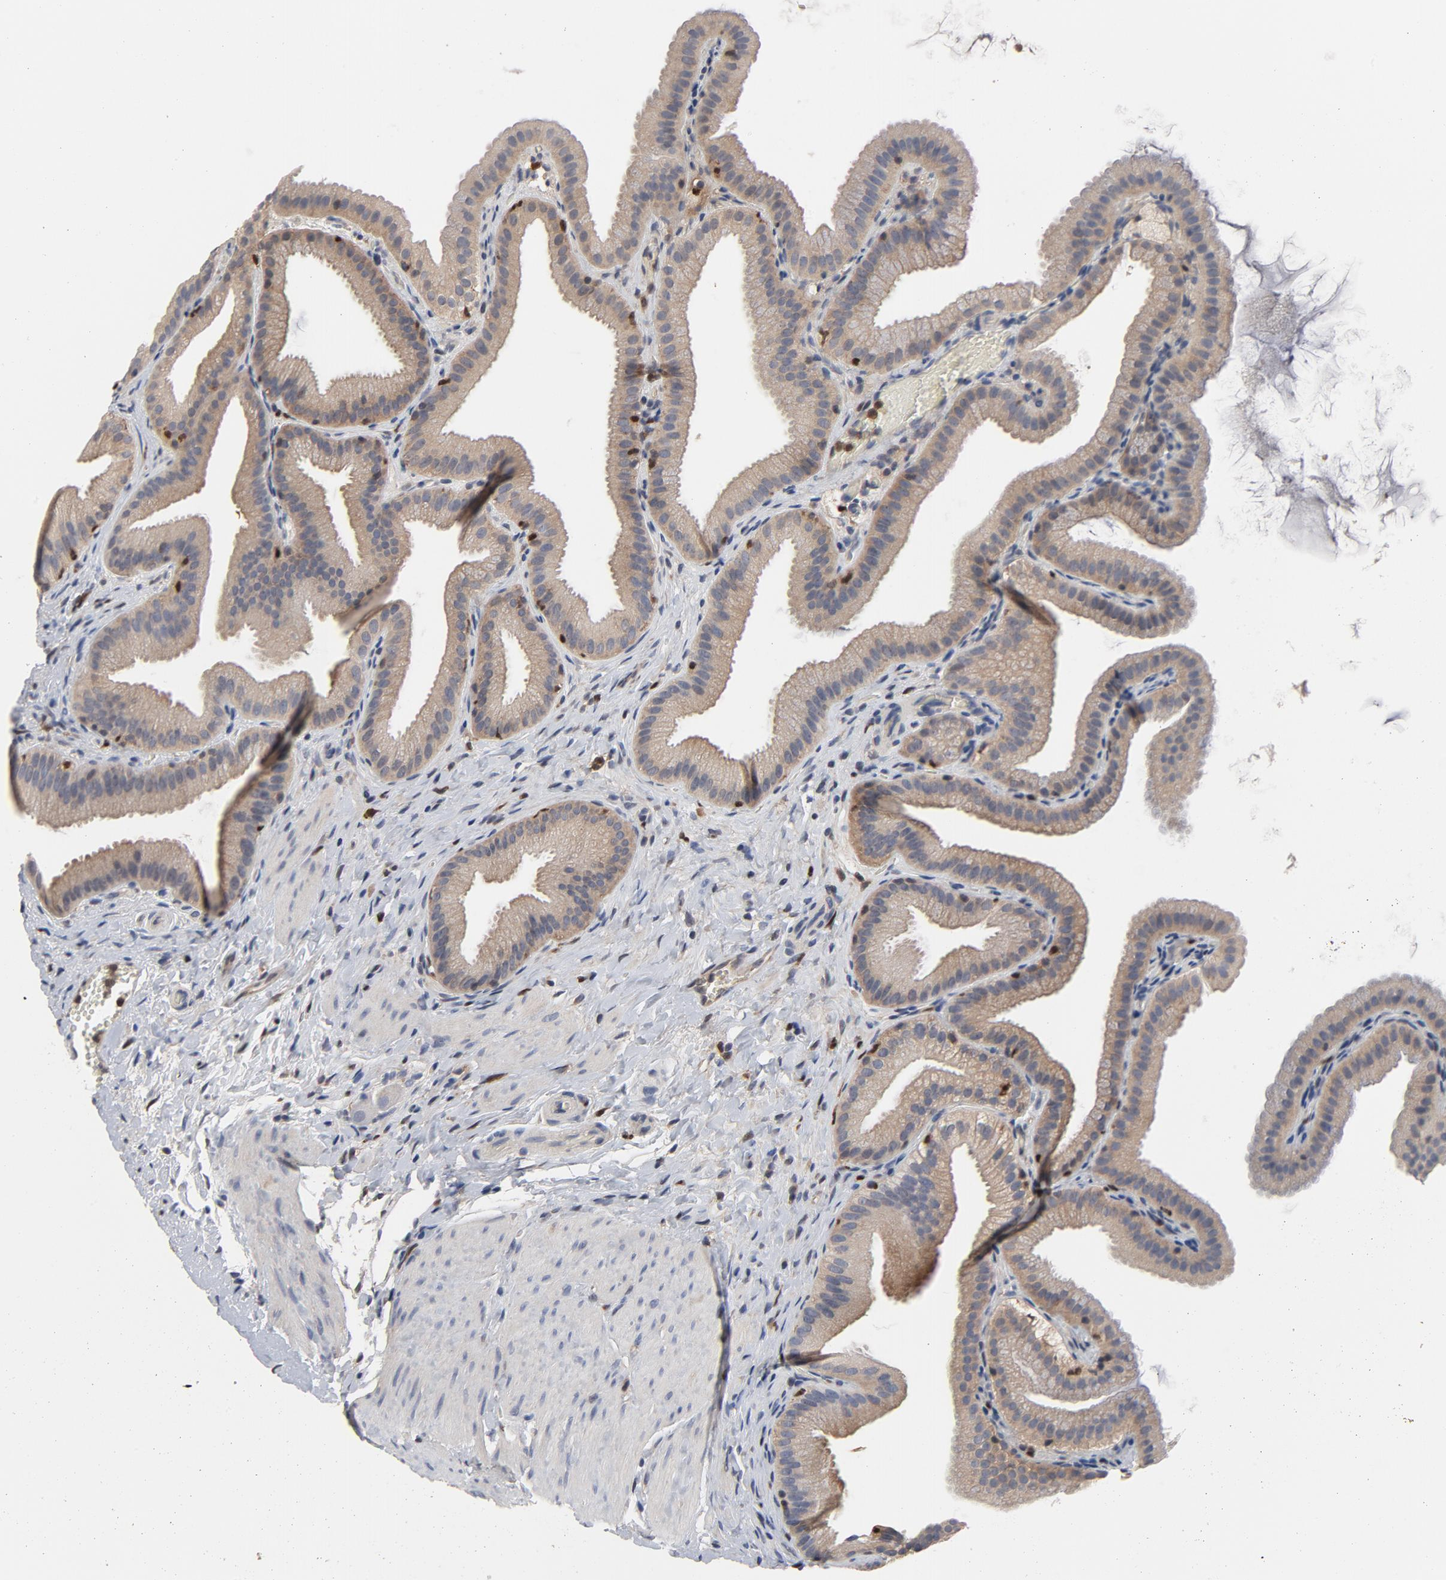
{"staining": {"intensity": "moderate", "quantity": ">75%", "location": "cytoplasmic/membranous"}, "tissue": "gallbladder", "cell_type": "Glandular cells", "image_type": "normal", "snomed": [{"axis": "morphology", "description": "Normal tissue, NOS"}, {"axis": "topography", "description": "Gallbladder"}], "caption": "This is an image of IHC staining of unremarkable gallbladder, which shows moderate staining in the cytoplasmic/membranous of glandular cells.", "gene": "NFKB1", "patient": {"sex": "female", "age": 63}}